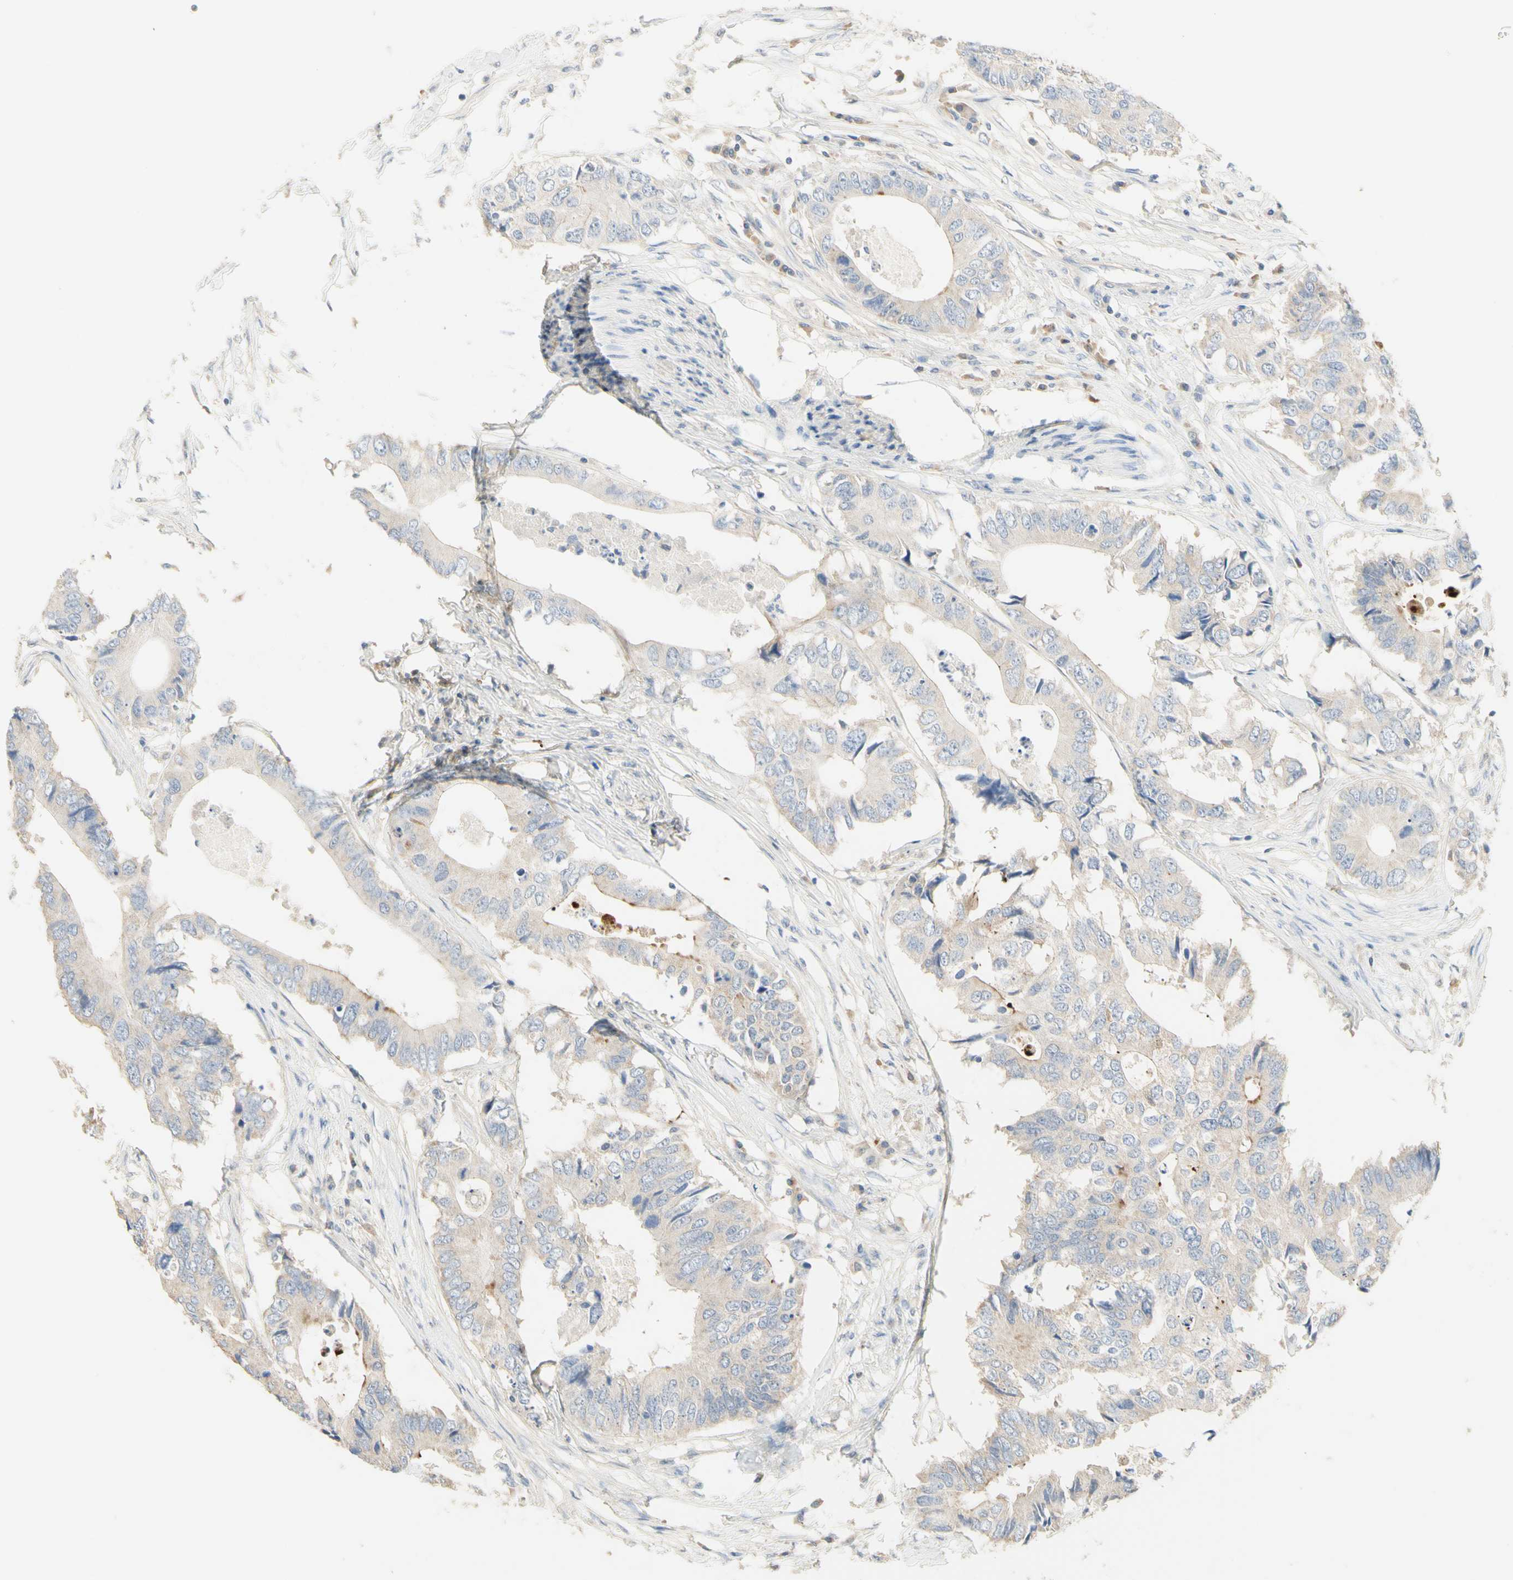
{"staining": {"intensity": "weak", "quantity": ">75%", "location": "cytoplasmic/membranous"}, "tissue": "colorectal cancer", "cell_type": "Tumor cells", "image_type": "cancer", "snomed": [{"axis": "morphology", "description": "Adenocarcinoma, NOS"}, {"axis": "topography", "description": "Colon"}], "caption": "This micrograph exhibits adenocarcinoma (colorectal) stained with immunohistochemistry to label a protein in brown. The cytoplasmic/membranous of tumor cells show weak positivity for the protein. Nuclei are counter-stained blue.", "gene": "NECTIN4", "patient": {"sex": "male", "age": 71}}